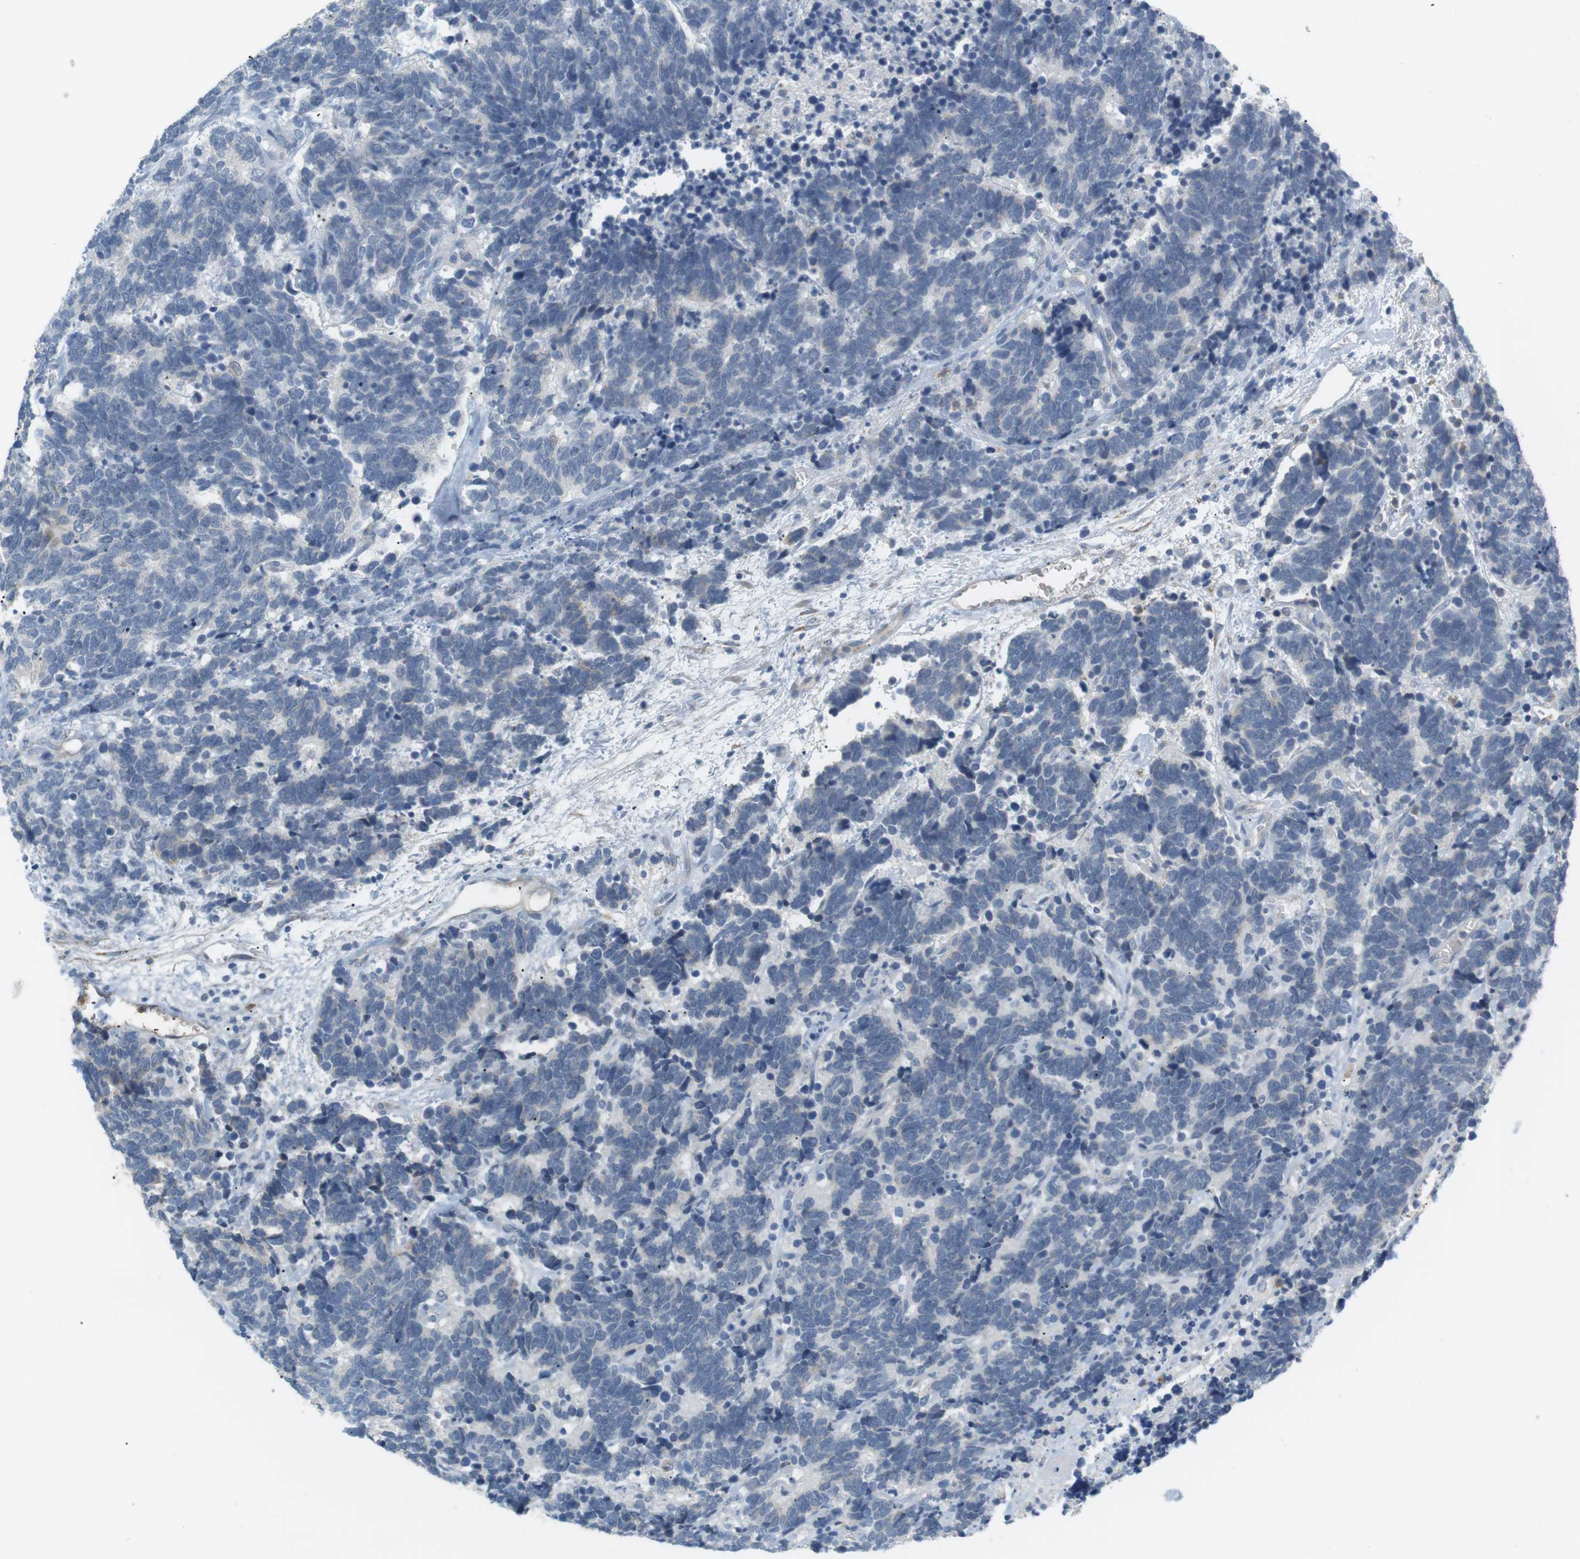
{"staining": {"intensity": "negative", "quantity": "none", "location": "none"}, "tissue": "carcinoid", "cell_type": "Tumor cells", "image_type": "cancer", "snomed": [{"axis": "morphology", "description": "Carcinoma, NOS"}, {"axis": "morphology", "description": "Carcinoid, malignant, NOS"}, {"axis": "topography", "description": "Urinary bladder"}], "caption": "The image reveals no staining of tumor cells in carcinoid.", "gene": "CD300E", "patient": {"sex": "male", "age": 57}}